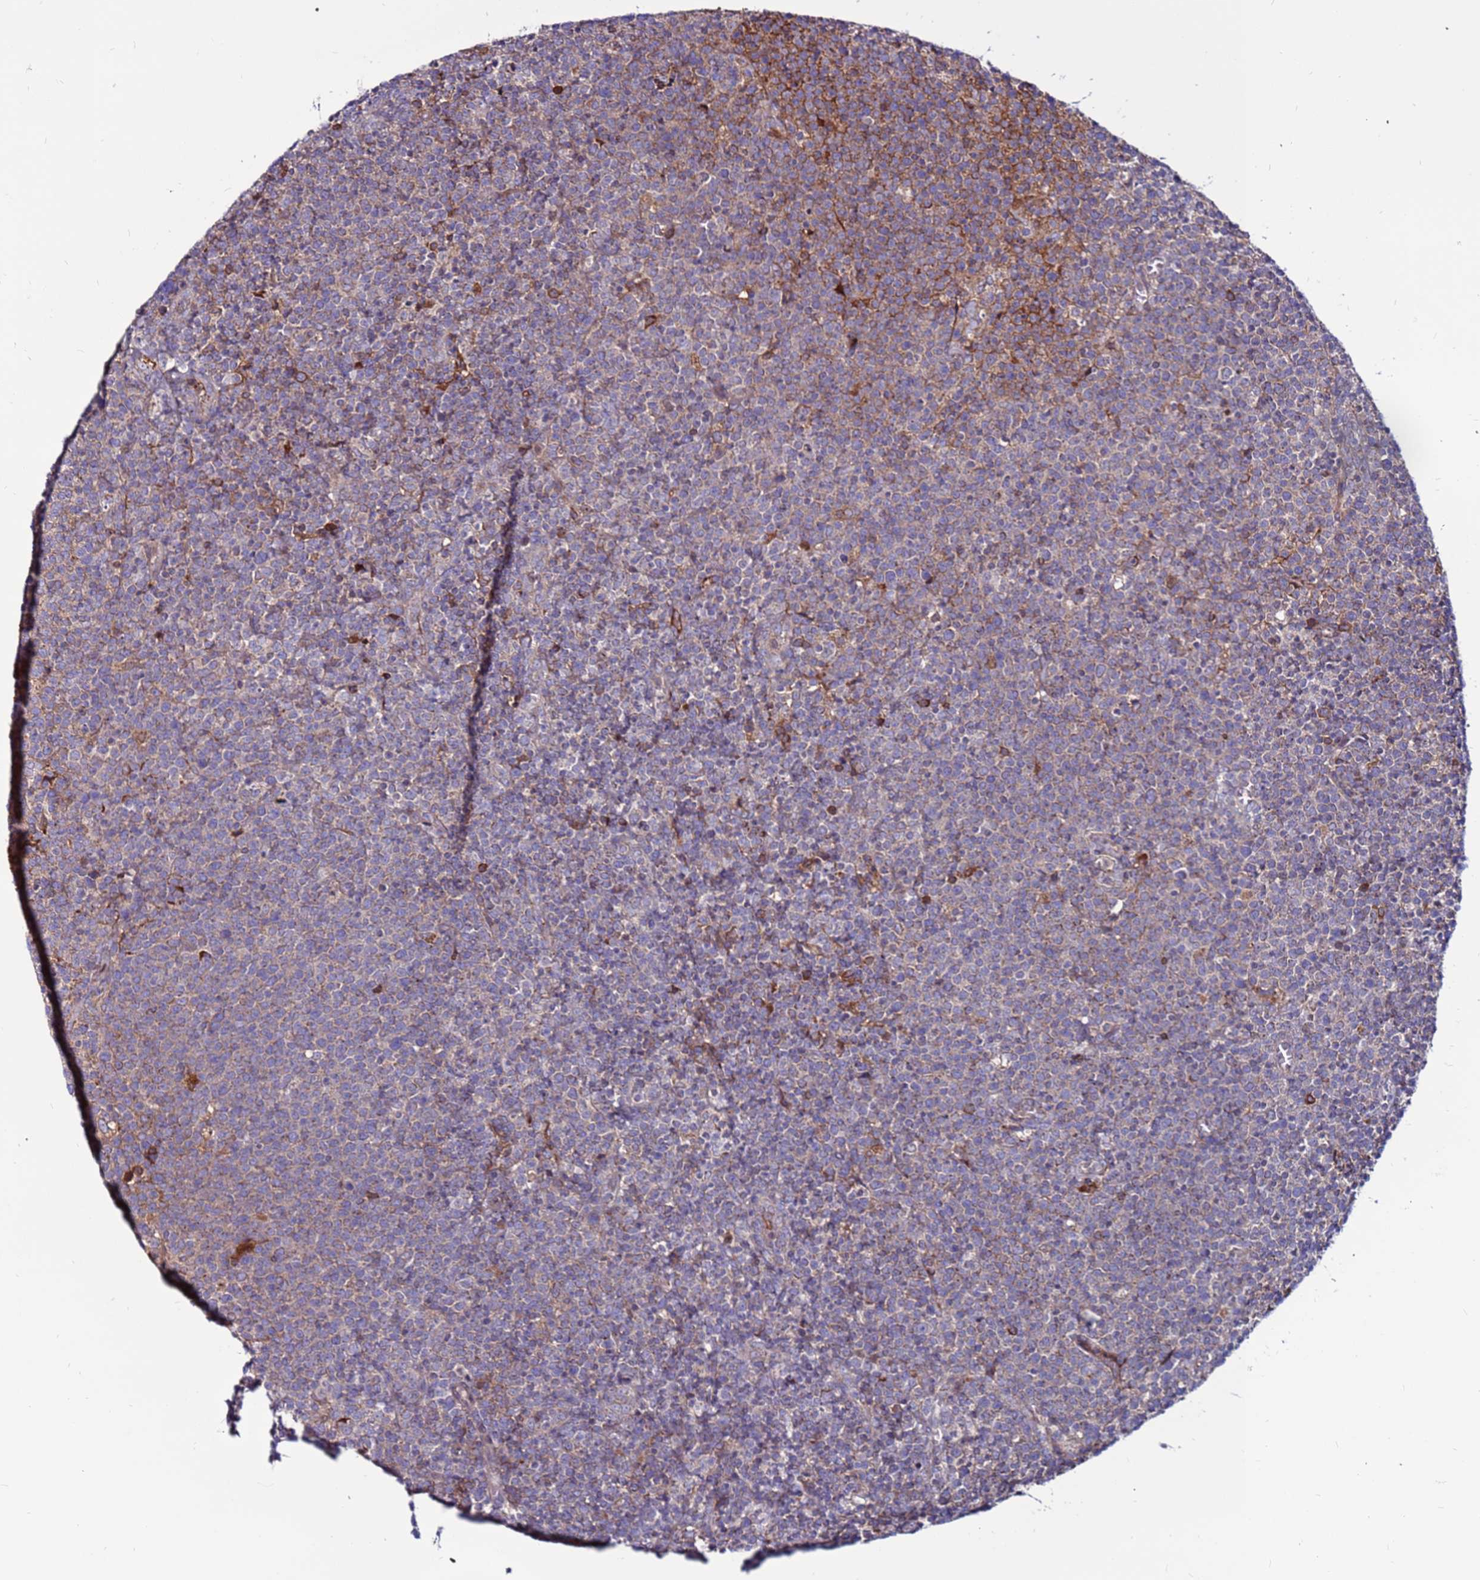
{"staining": {"intensity": "moderate", "quantity": "<25%", "location": "cytoplasmic/membranous"}, "tissue": "lymphoma", "cell_type": "Tumor cells", "image_type": "cancer", "snomed": [{"axis": "morphology", "description": "Malignant lymphoma, non-Hodgkin's type, High grade"}, {"axis": "topography", "description": "Lymph node"}], "caption": "High-grade malignant lymphoma, non-Hodgkin's type stained with DAB immunohistochemistry (IHC) displays low levels of moderate cytoplasmic/membranous expression in approximately <25% of tumor cells.", "gene": "CCDC71", "patient": {"sex": "male", "age": 61}}